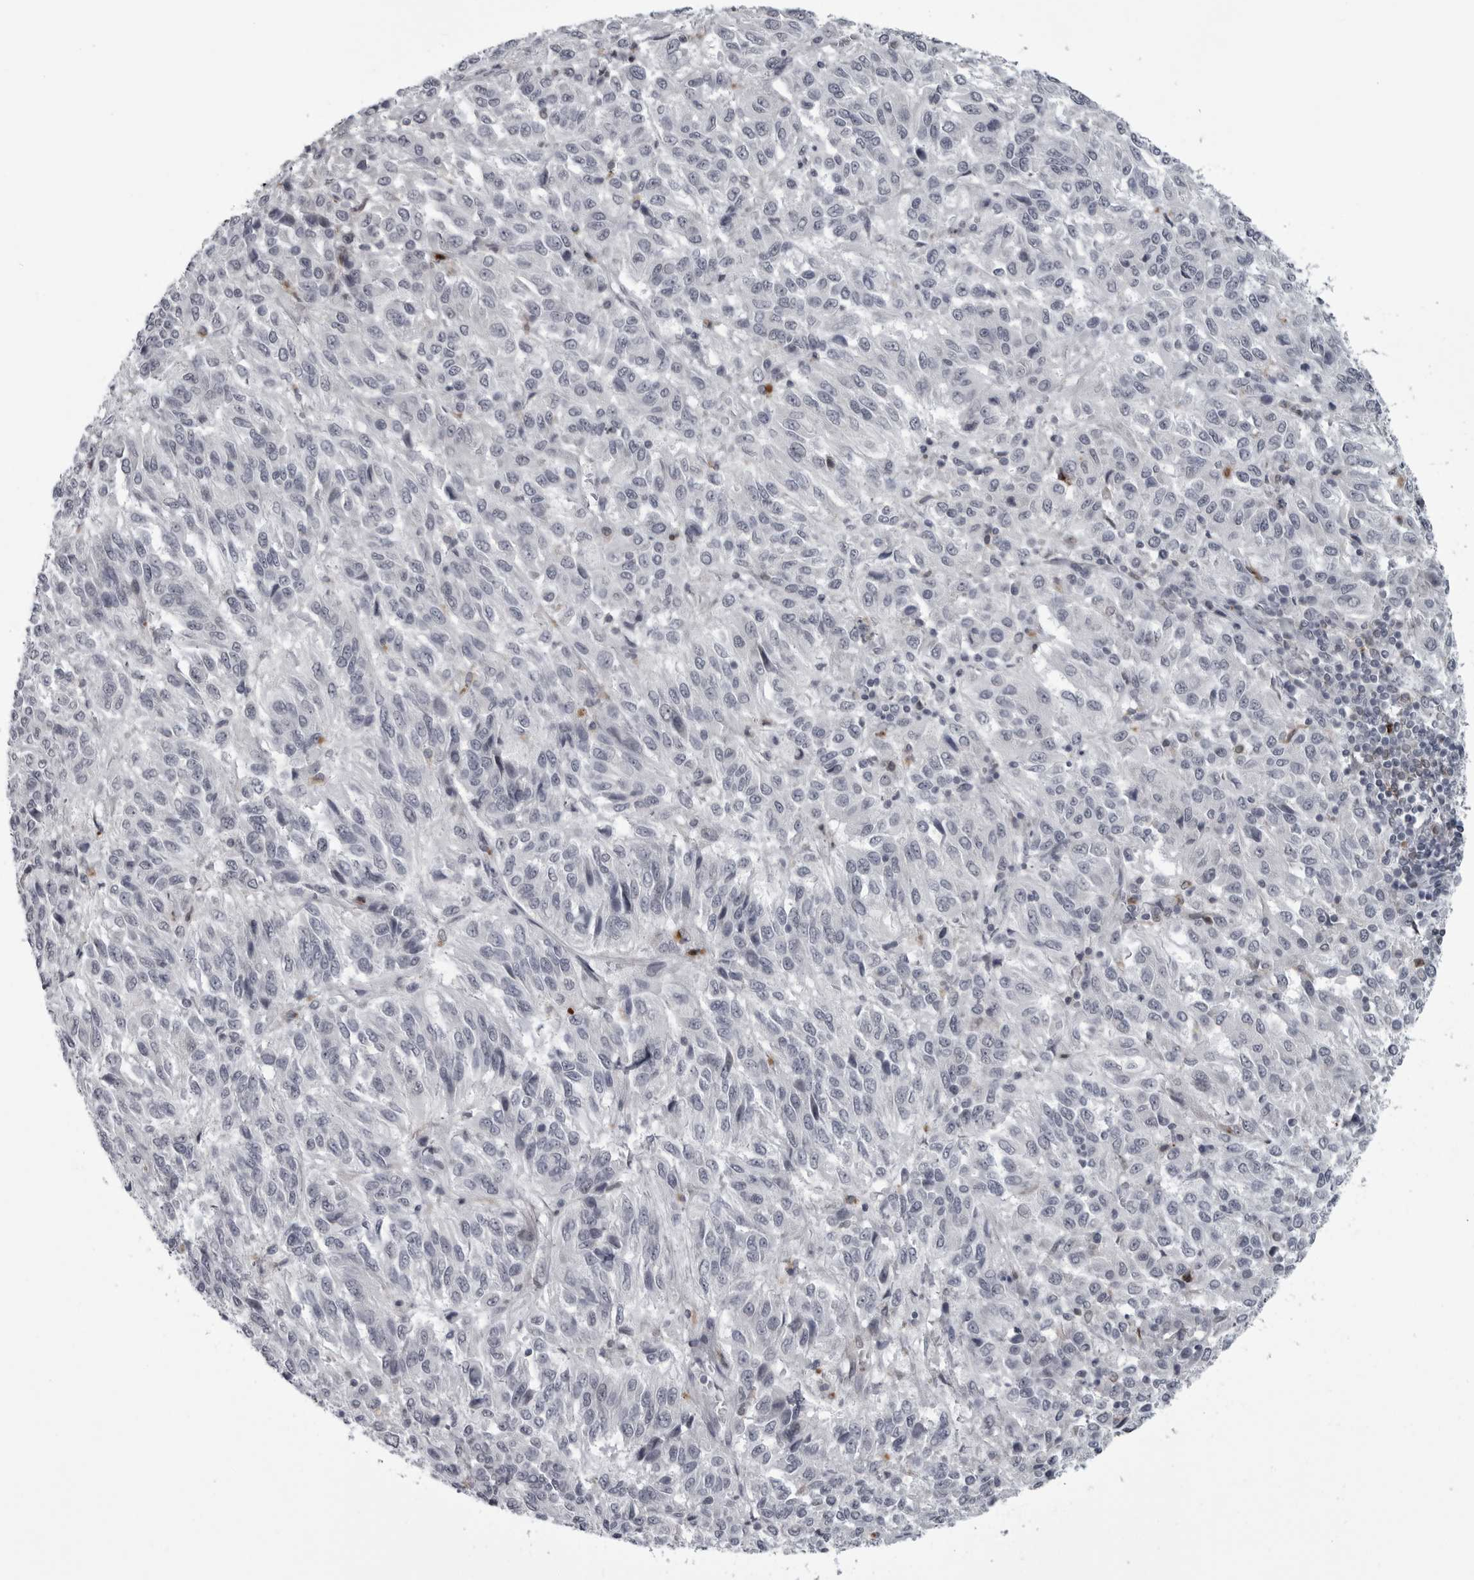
{"staining": {"intensity": "negative", "quantity": "none", "location": "none"}, "tissue": "melanoma", "cell_type": "Tumor cells", "image_type": "cancer", "snomed": [{"axis": "morphology", "description": "Malignant melanoma, Metastatic site"}, {"axis": "topography", "description": "Lung"}], "caption": "This is an immunohistochemistry image of human melanoma. There is no staining in tumor cells.", "gene": "LYSMD1", "patient": {"sex": "male", "age": 64}}